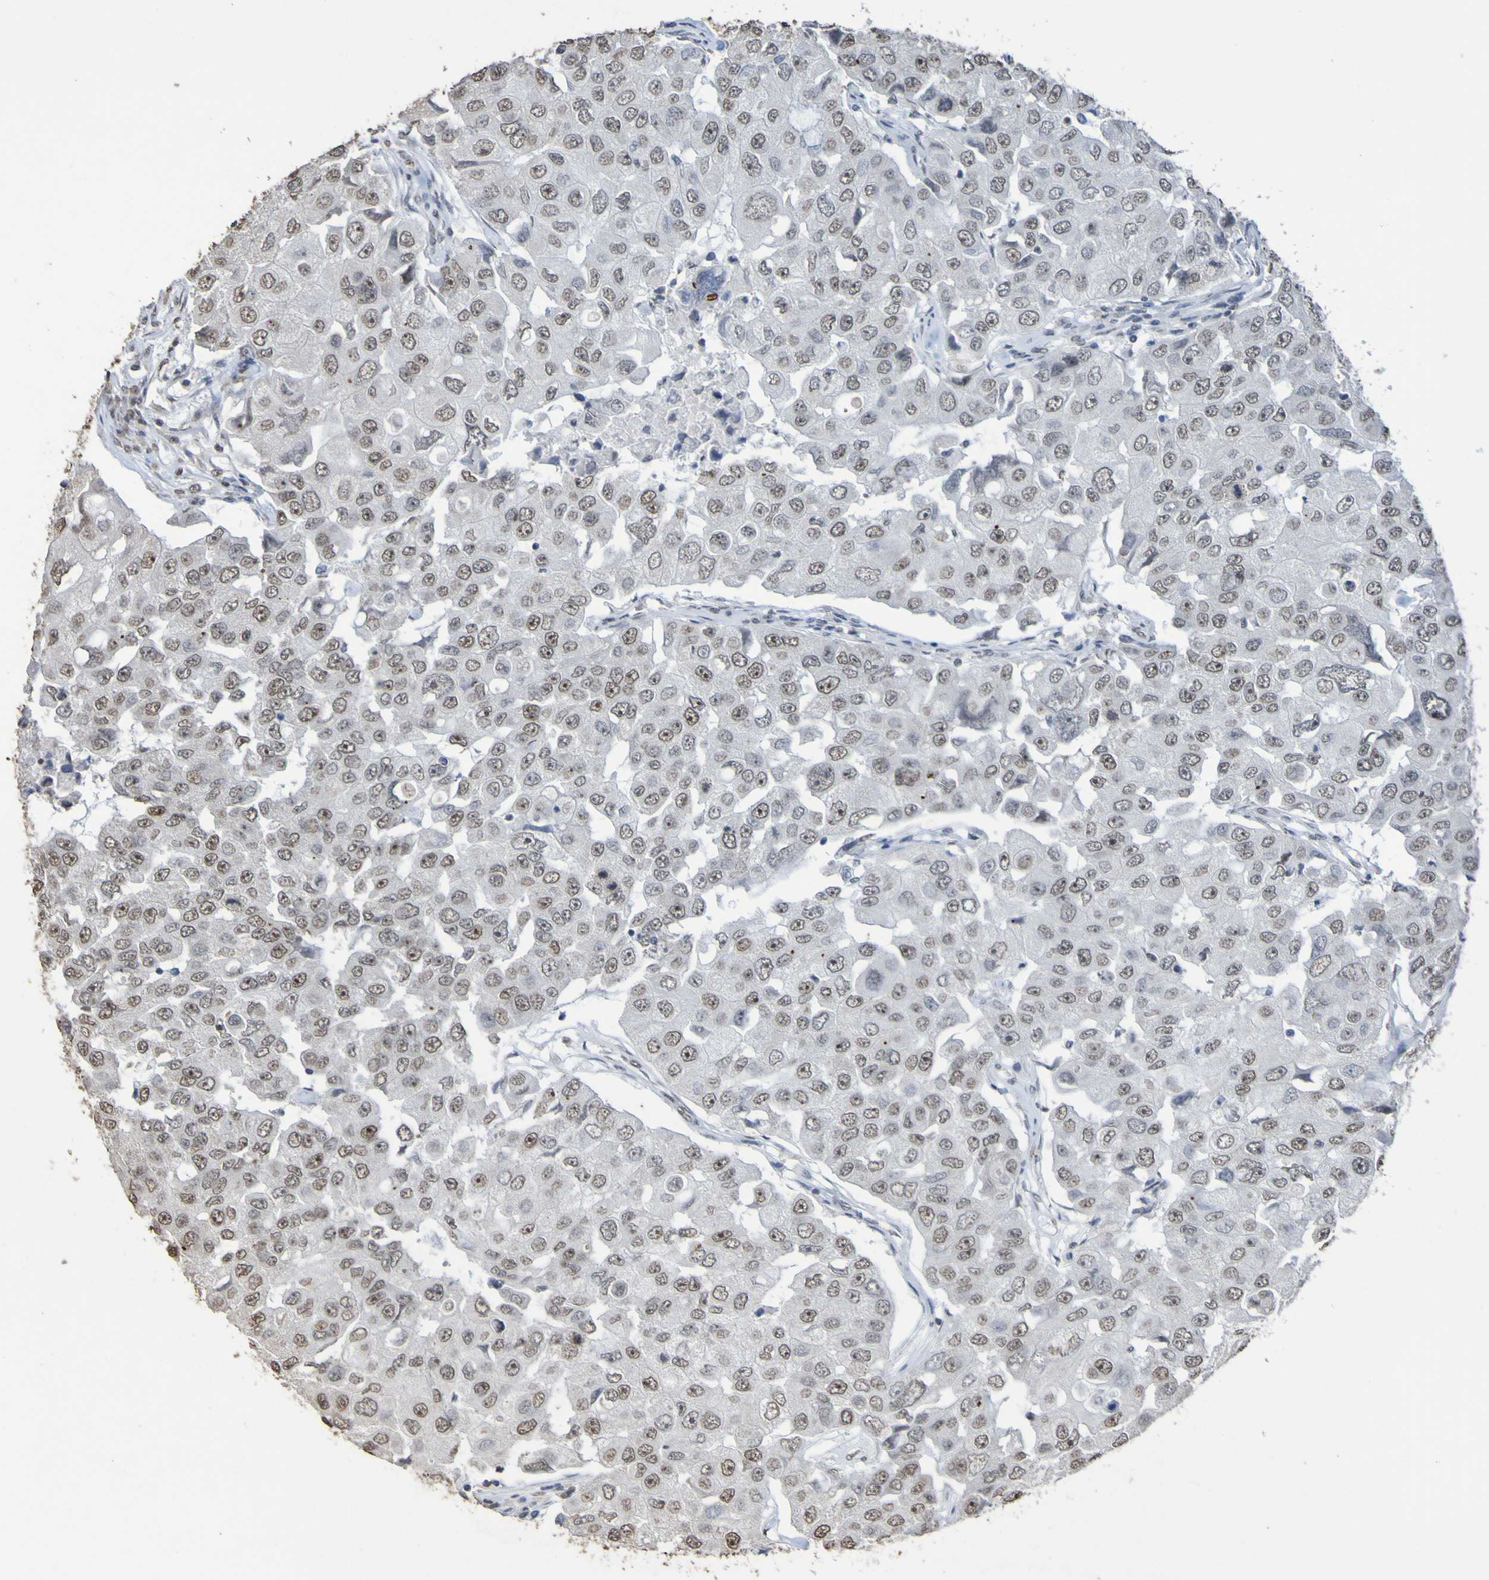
{"staining": {"intensity": "weak", "quantity": ">75%", "location": "nuclear"}, "tissue": "breast cancer", "cell_type": "Tumor cells", "image_type": "cancer", "snomed": [{"axis": "morphology", "description": "Duct carcinoma"}, {"axis": "topography", "description": "Breast"}], "caption": "Brown immunohistochemical staining in breast cancer shows weak nuclear expression in about >75% of tumor cells.", "gene": "ALKBH2", "patient": {"sex": "female", "age": 27}}